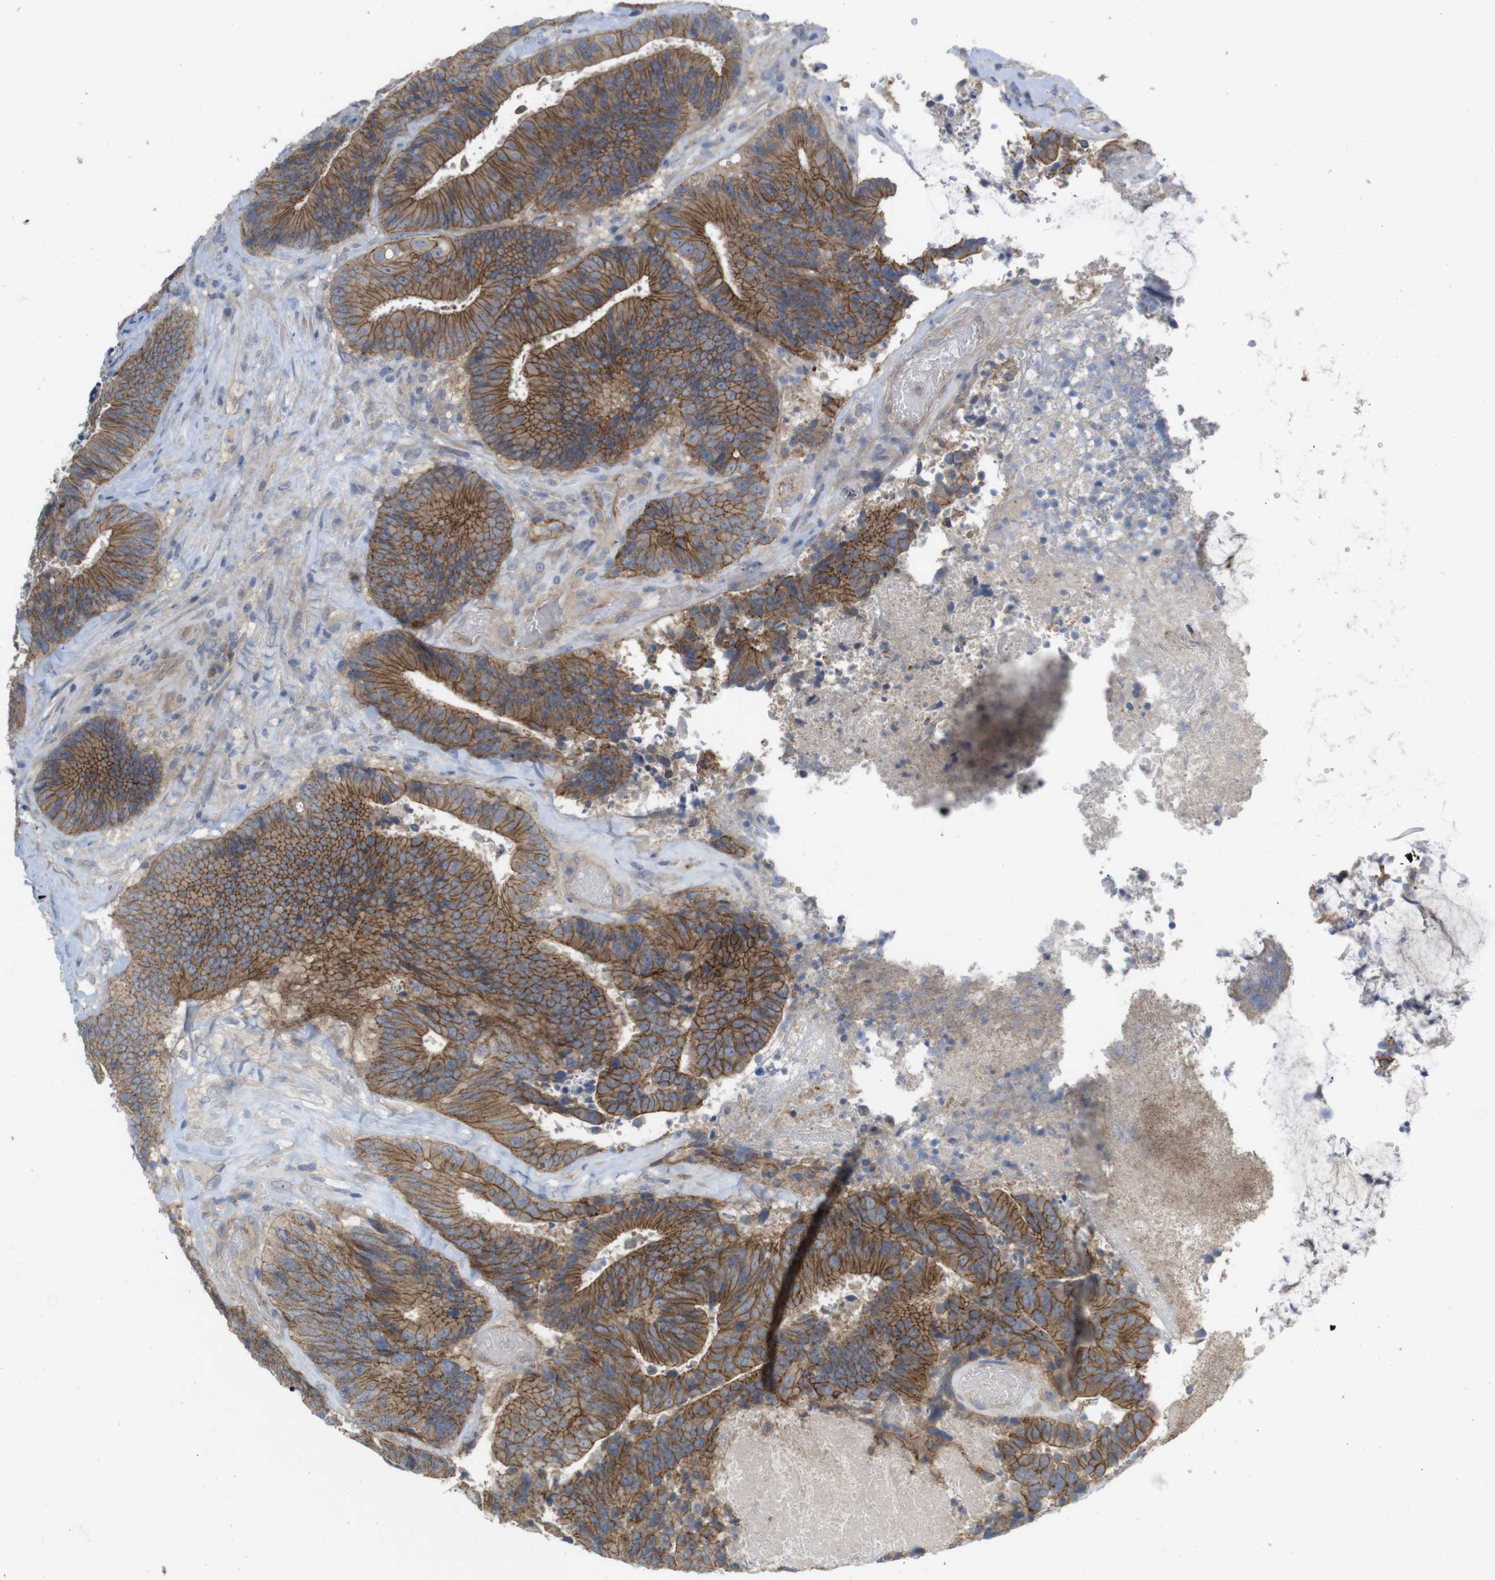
{"staining": {"intensity": "strong", "quantity": ">75%", "location": "cytoplasmic/membranous"}, "tissue": "colorectal cancer", "cell_type": "Tumor cells", "image_type": "cancer", "snomed": [{"axis": "morphology", "description": "Adenocarcinoma, NOS"}, {"axis": "topography", "description": "Rectum"}], "caption": "IHC of human adenocarcinoma (colorectal) displays high levels of strong cytoplasmic/membranous positivity in approximately >75% of tumor cells.", "gene": "KIDINS220", "patient": {"sex": "male", "age": 72}}